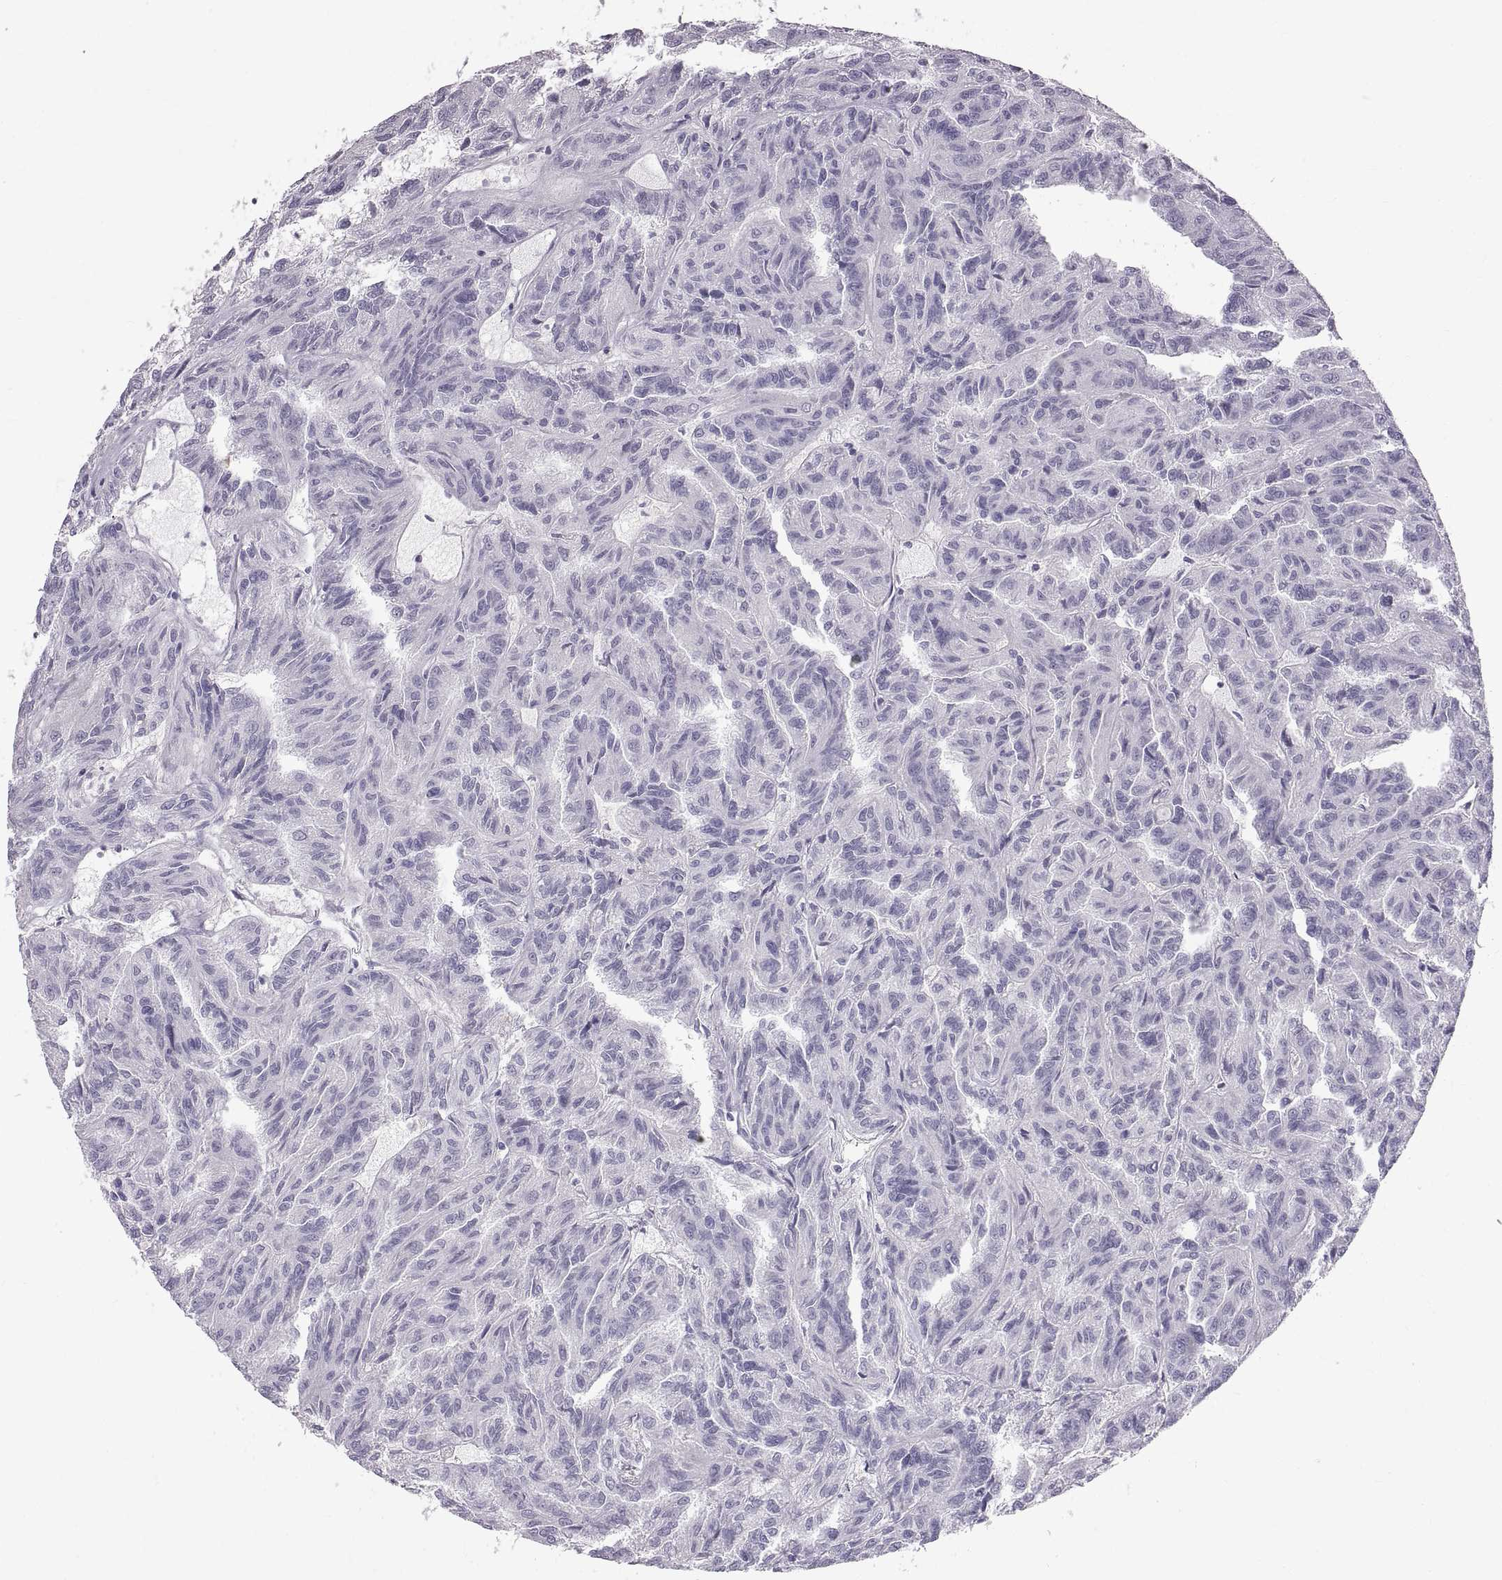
{"staining": {"intensity": "negative", "quantity": "none", "location": "none"}, "tissue": "renal cancer", "cell_type": "Tumor cells", "image_type": "cancer", "snomed": [{"axis": "morphology", "description": "Adenocarcinoma, NOS"}, {"axis": "topography", "description": "Kidney"}], "caption": "DAB immunohistochemical staining of human renal cancer shows no significant positivity in tumor cells.", "gene": "WFDC8", "patient": {"sex": "male", "age": 79}}